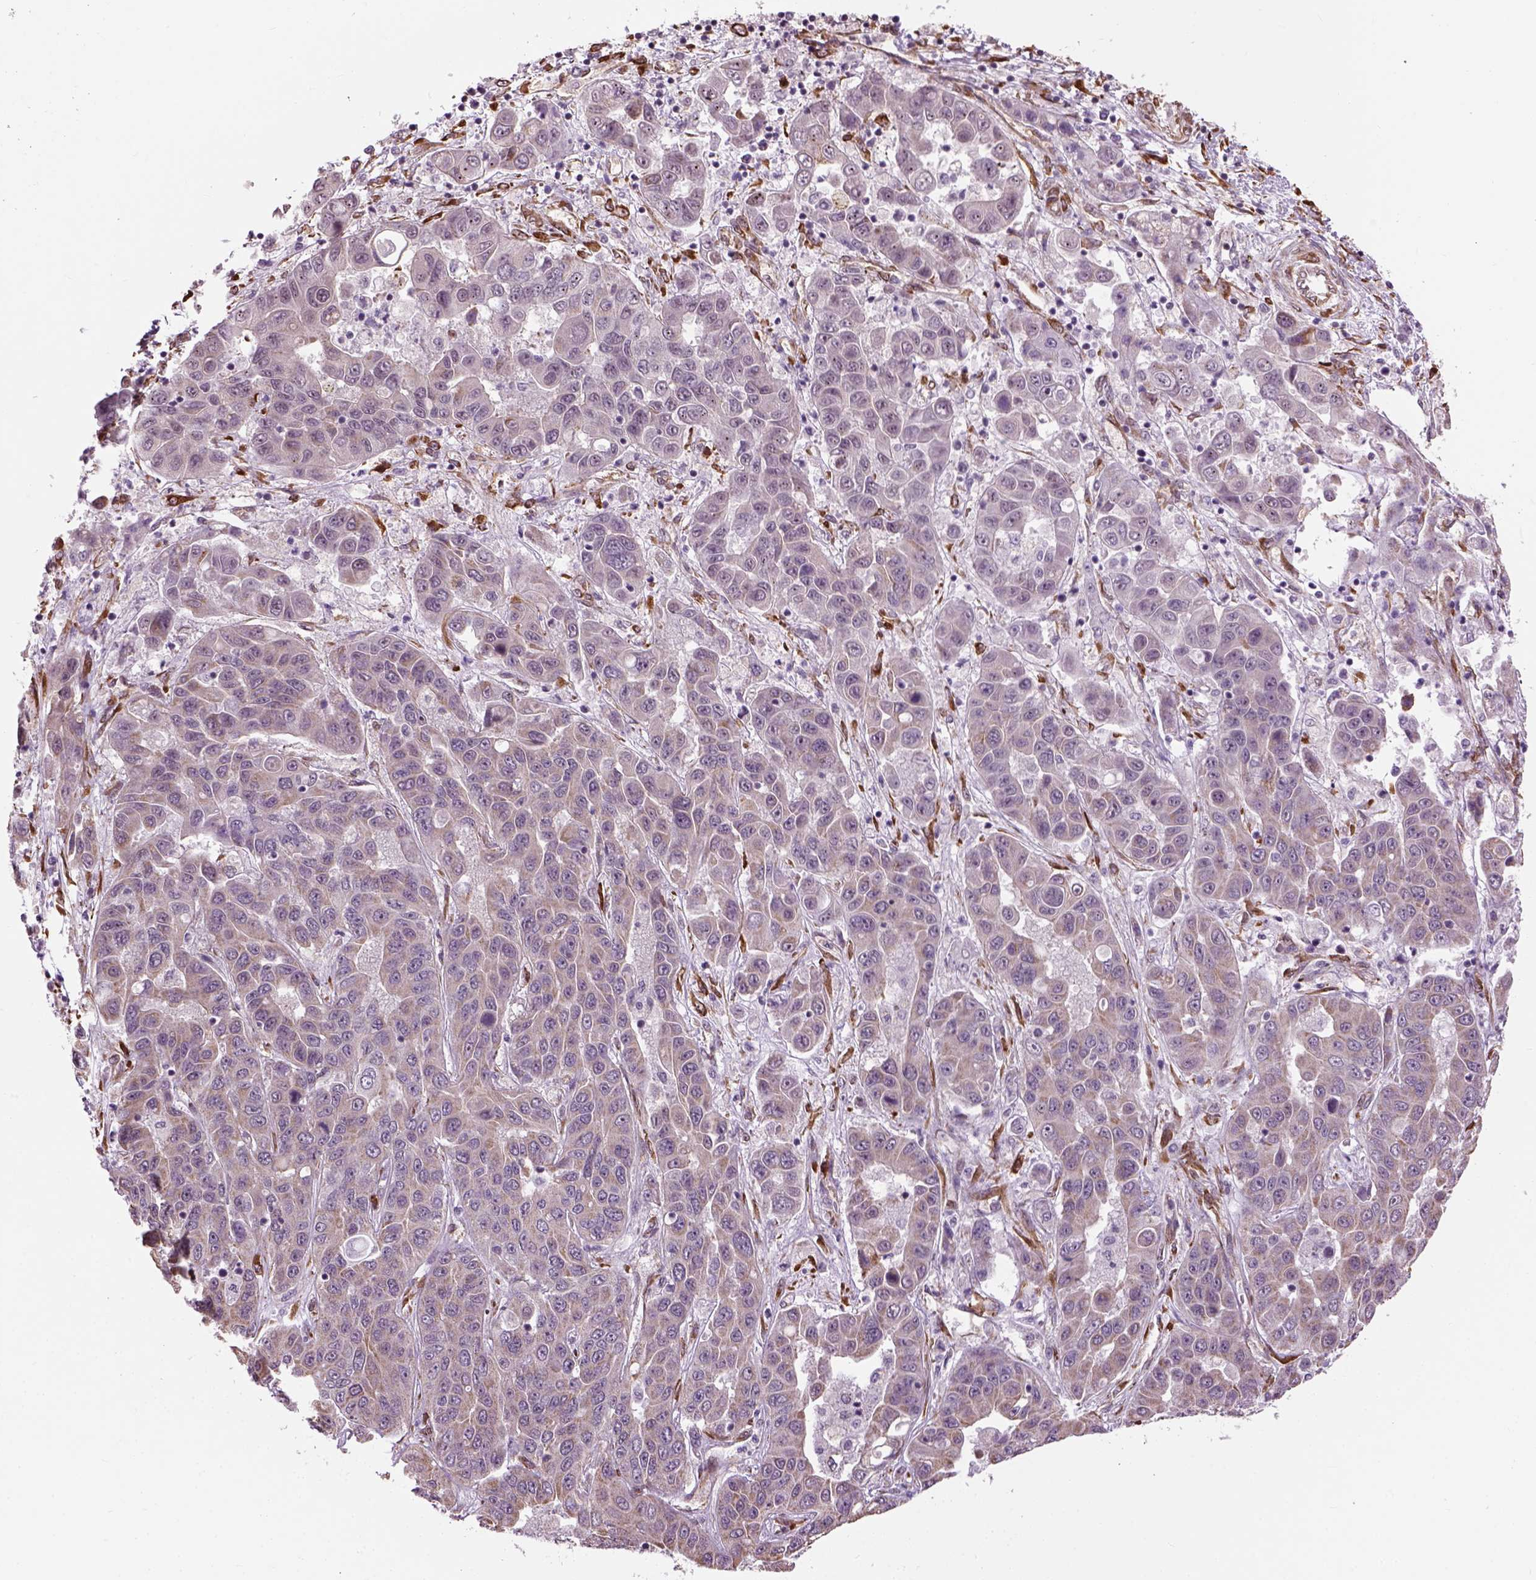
{"staining": {"intensity": "negative", "quantity": "none", "location": "none"}, "tissue": "liver cancer", "cell_type": "Tumor cells", "image_type": "cancer", "snomed": [{"axis": "morphology", "description": "Cholangiocarcinoma"}, {"axis": "topography", "description": "Liver"}], "caption": "Micrograph shows no protein expression in tumor cells of liver cancer (cholangiocarcinoma) tissue.", "gene": "XK", "patient": {"sex": "female", "age": 52}}